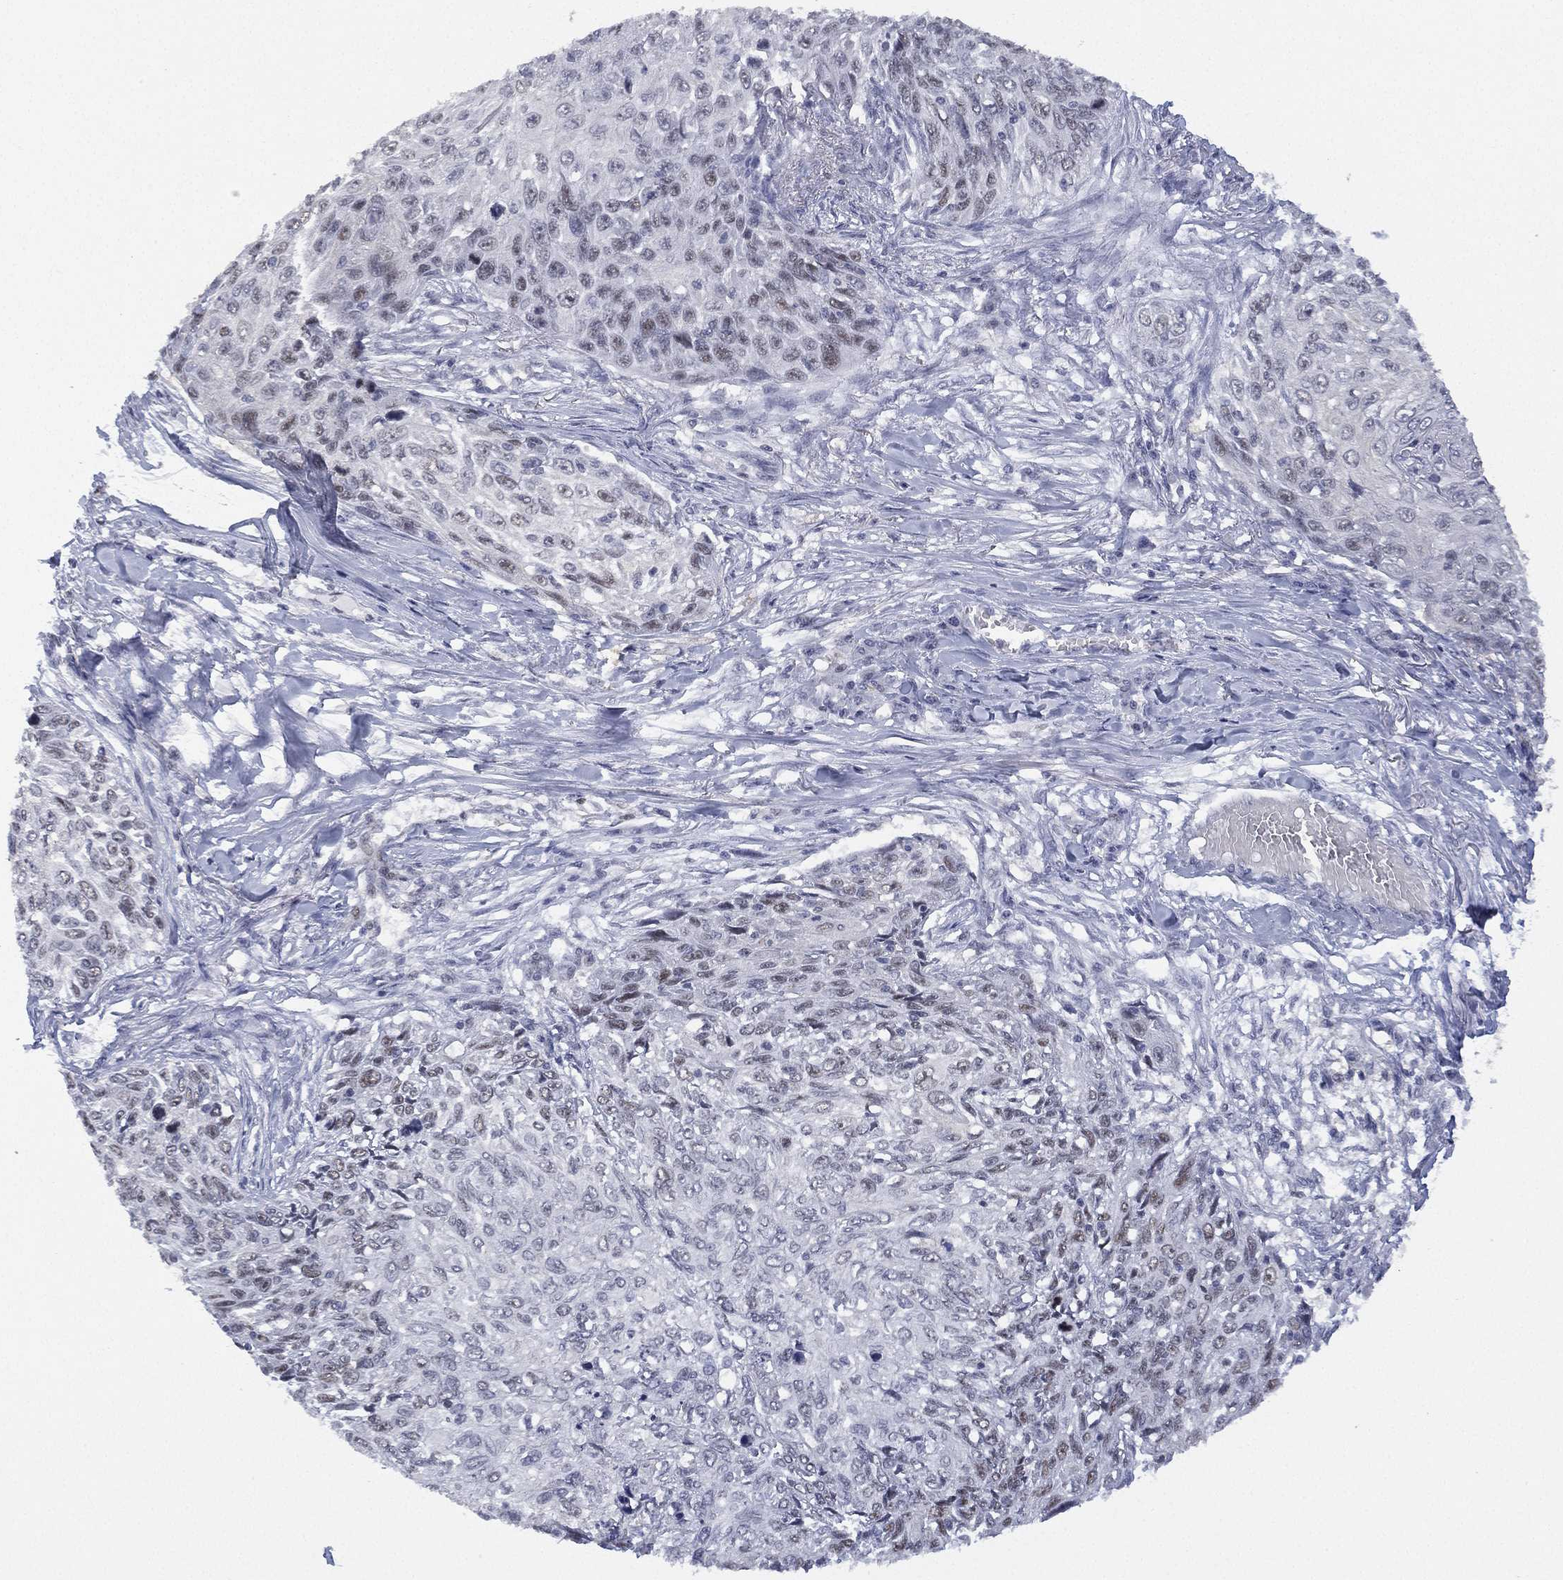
{"staining": {"intensity": "negative", "quantity": "none", "location": "none"}, "tissue": "skin cancer", "cell_type": "Tumor cells", "image_type": "cancer", "snomed": [{"axis": "morphology", "description": "Squamous cell carcinoma, NOS"}, {"axis": "topography", "description": "Skin"}], "caption": "IHC of human skin squamous cell carcinoma shows no expression in tumor cells.", "gene": "ZNF711", "patient": {"sex": "male", "age": 92}}